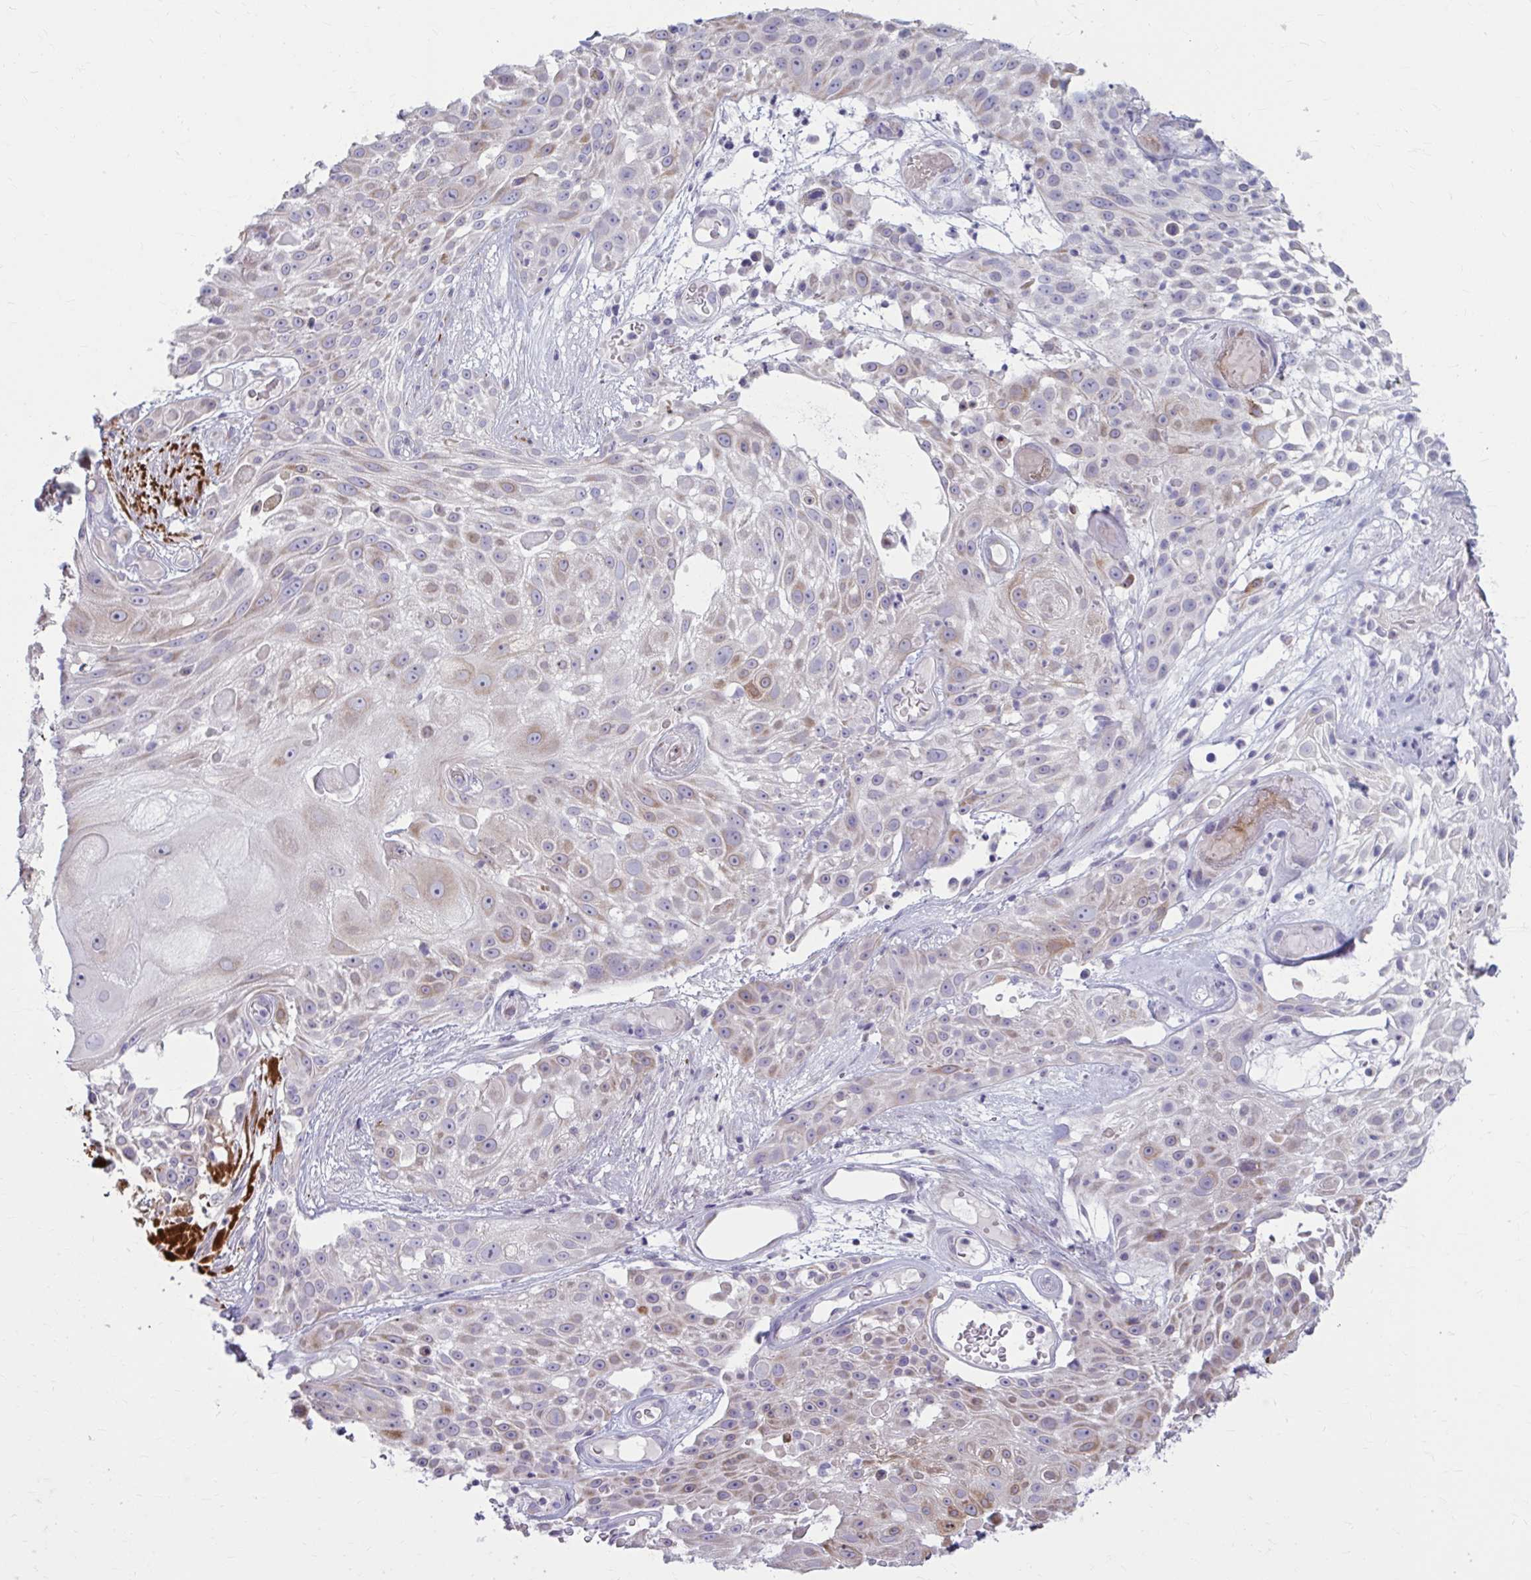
{"staining": {"intensity": "weak", "quantity": "25%-75%", "location": "cytoplasmic/membranous"}, "tissue": "skin cancer", "cell_type": "Tumor cells", "image_type": "cancer", "snomed": [{"axis": "morphology", "description": "Squamous cell carcinoma, NOS"}, {"axis": "topography", "description": "Skin"}], "caption": "Immunohistochemical staining of skin cancer (squamous cell carcinoma) reveals low levels of weak cytoplasmic/membranous expression in approximately 25%-75% of tumor cells.", "gene": "MSMO1", "patient": {"sex": "female", "age": 86}}